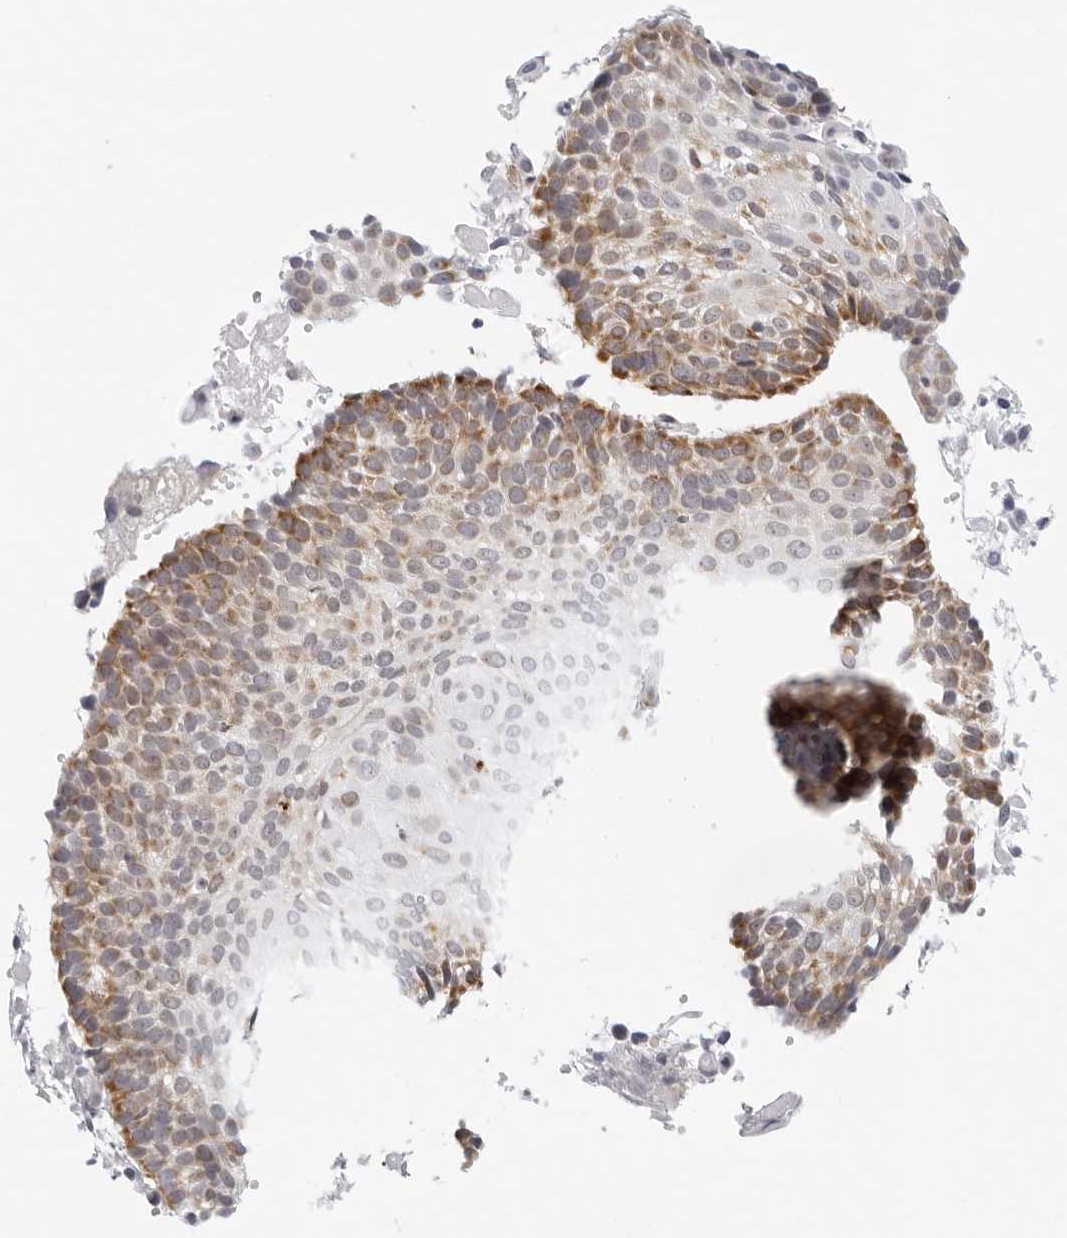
{"staining": {"intensity": "moderate", "quantity": ">75%", "location": "cytoplasmic/membranous"}, "tissue": "cervical cancer", "cell_type": "Tumor cells", "image_type": "cancer", "snomed": [{"axis": "morphology", "description": "Squamous cell carcinoma, NOS"}, {"axis": "topography", "description": "Cervix"}], "caption": "Cervical cancer was stained to show a protein in brown. There is medium levels of moderate cytoplasmic/membranous positivity in approximately >75% of tumor cells. (DAB (3,3'-diaminobenzidine) IHC with brightfield microscopy, high magnification).", "gene": "CIART", "patient": {"sex": "female", "age": 74}}